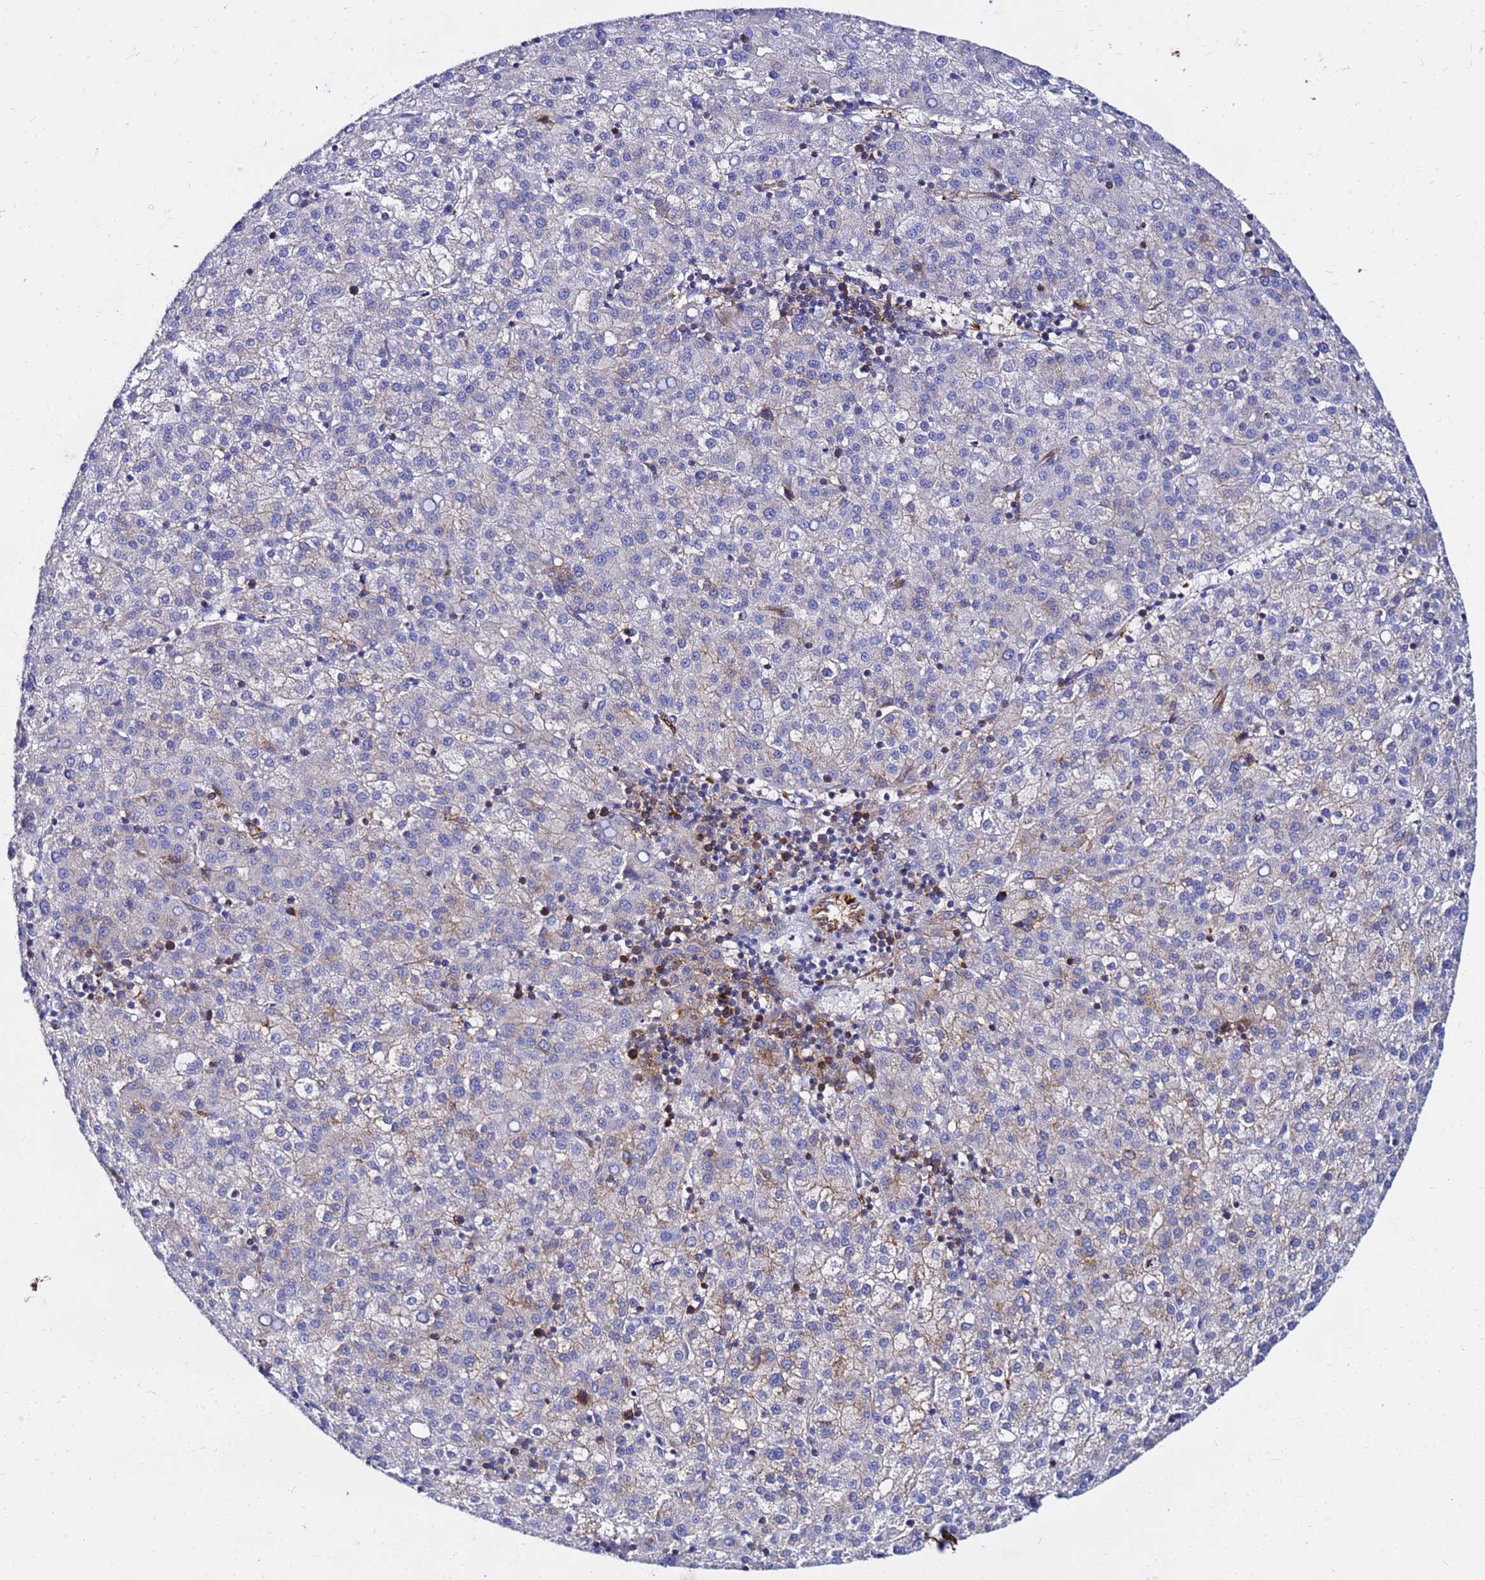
{"staining": {"intensity": "weak", "quantity": "25%-75%", "location": "cytoplasmic/membranous"}, "tissue": "liver cancer", "cell_type": "Tumor cells", "image_type": "cancer", "snomed": [{"axis": "morphology", "description": "Carcinoma, Hepatocellular, NOS"}, {"axis": "topography", "description": "Liver"}], "caption": "Approximately 25%-75% of tumor cells in hepatocellular carcinoma (liver) exhibit weak cytoplasmic/membranous protein positivity as visualized by brown immunohistochemical staining.", "gene": "TUBA8", "patient": {"sex": "female", "age": 58}}